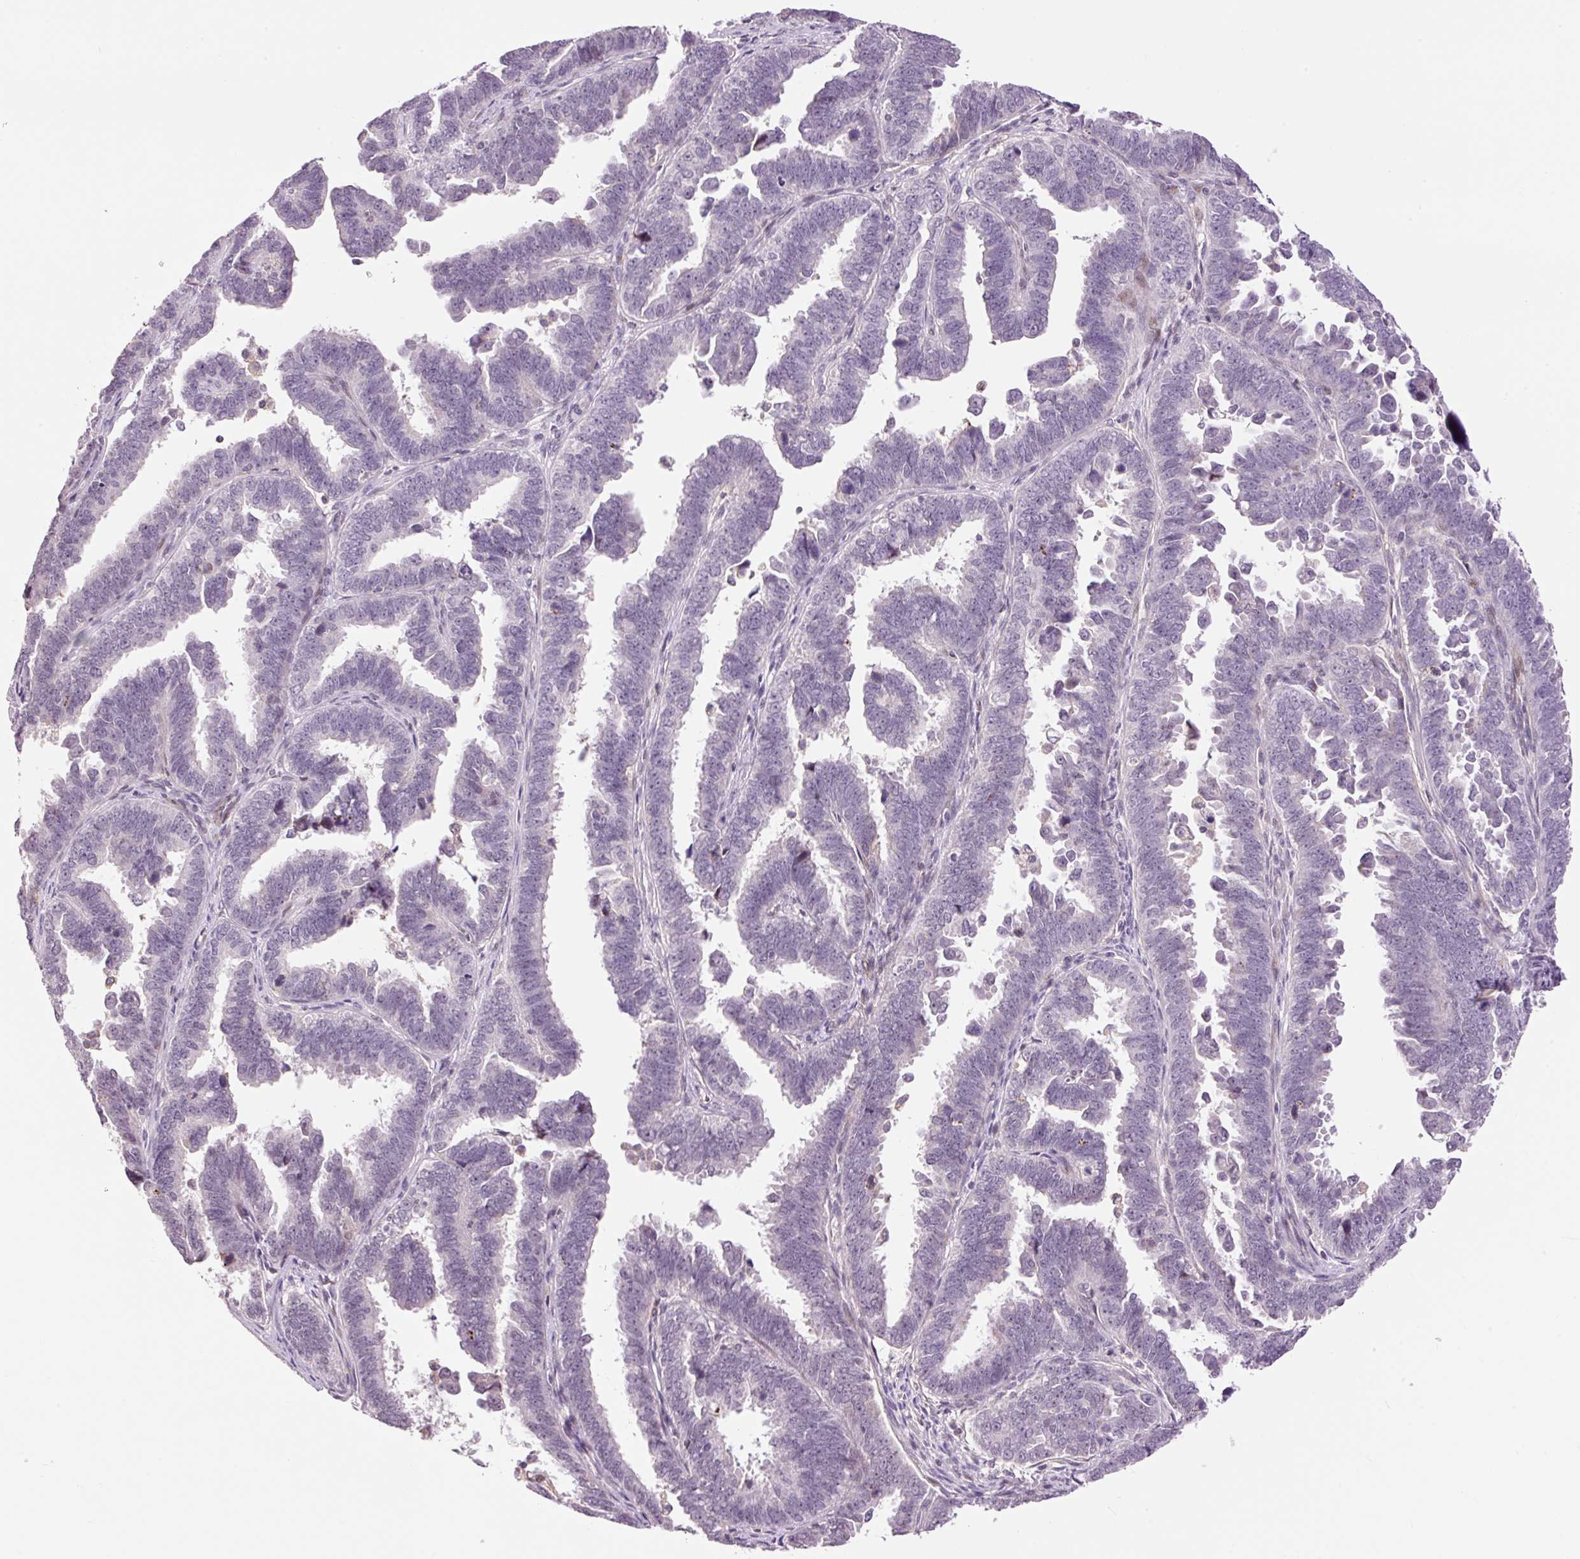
{"staining": {"intensity": "negative", "quantity": "none", "location": "none"}, "tissue": "endometrial cancer", "cell_type": "Tumor cells", "image_type": "cancer", "snomed": [{"axis": "morphology", "description": "Adenocarcinoma, NOS"}, {"axis": "topography", "description": "Endometrium"}], "caption": "High magnification brightfield microscopy of endometrial cancer stained with DAB (brown) and counterstained with hematoxylin (blue): tumor cells show no significant positivity.", "gene": "HNF1A", "patient": {"sex": "female", "age": 75}}